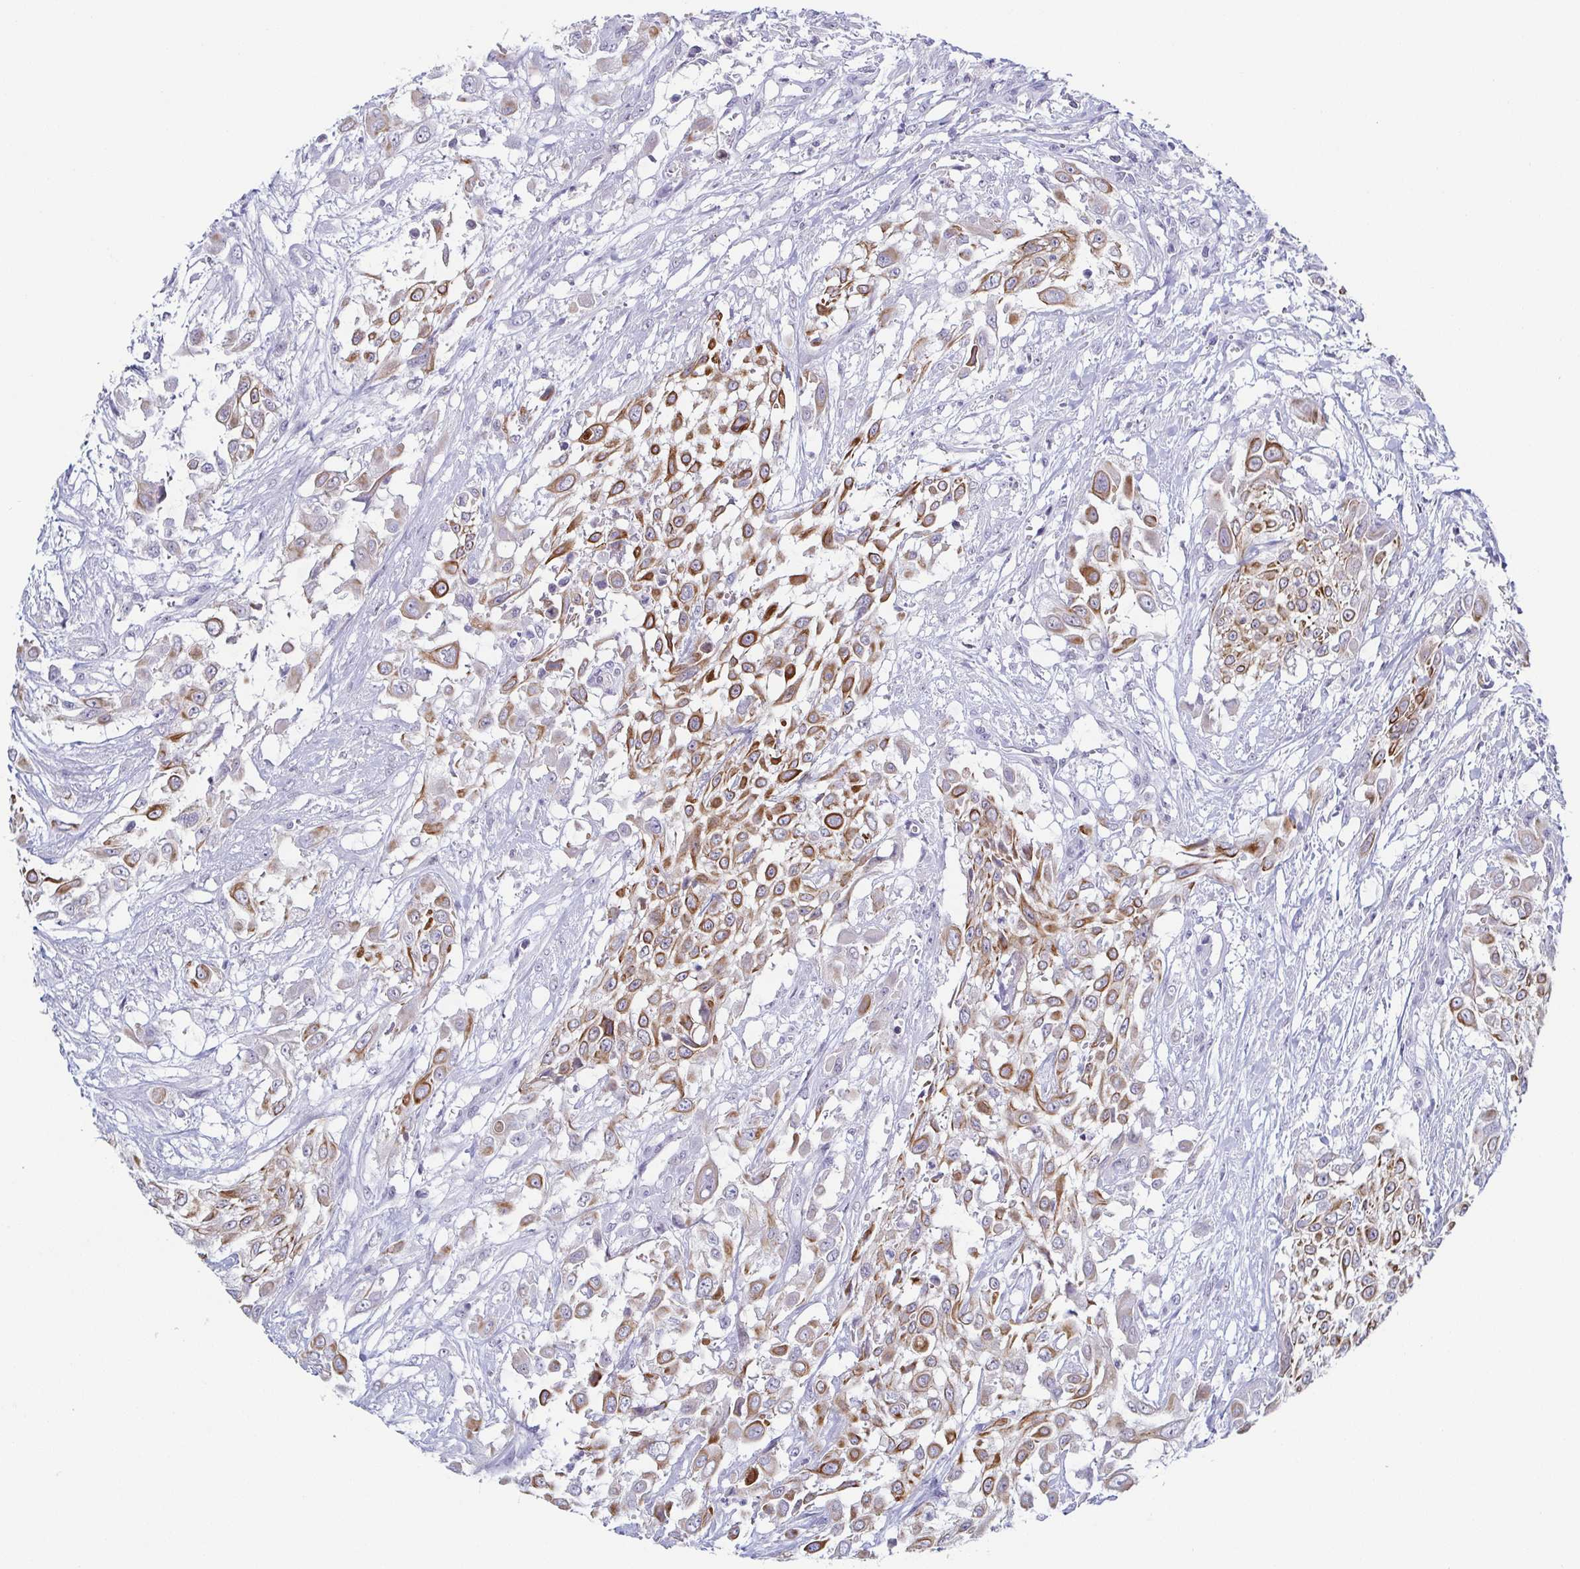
{"staining": {"intensity": "moderate", "quantity": "25%-75%", "location": "cytoplasmic/membranous"}, "tissue": "urothelial cancer", "cell_type": "Tumor cells", "image_type": "cancer", "snomed": [{"axis": "morphology", "description": "Urothelial carcinoma, High grade"}, {"axis": "topography", "description": "Urinary bladder"}], "caption": "The immunohistochemical stain shows moderate cytoplasmic/membranous positivity in tumor cells of urothelial cancer tissue.", "gene": "RHOV", "patient": {"sex": "male", "age": 57}}